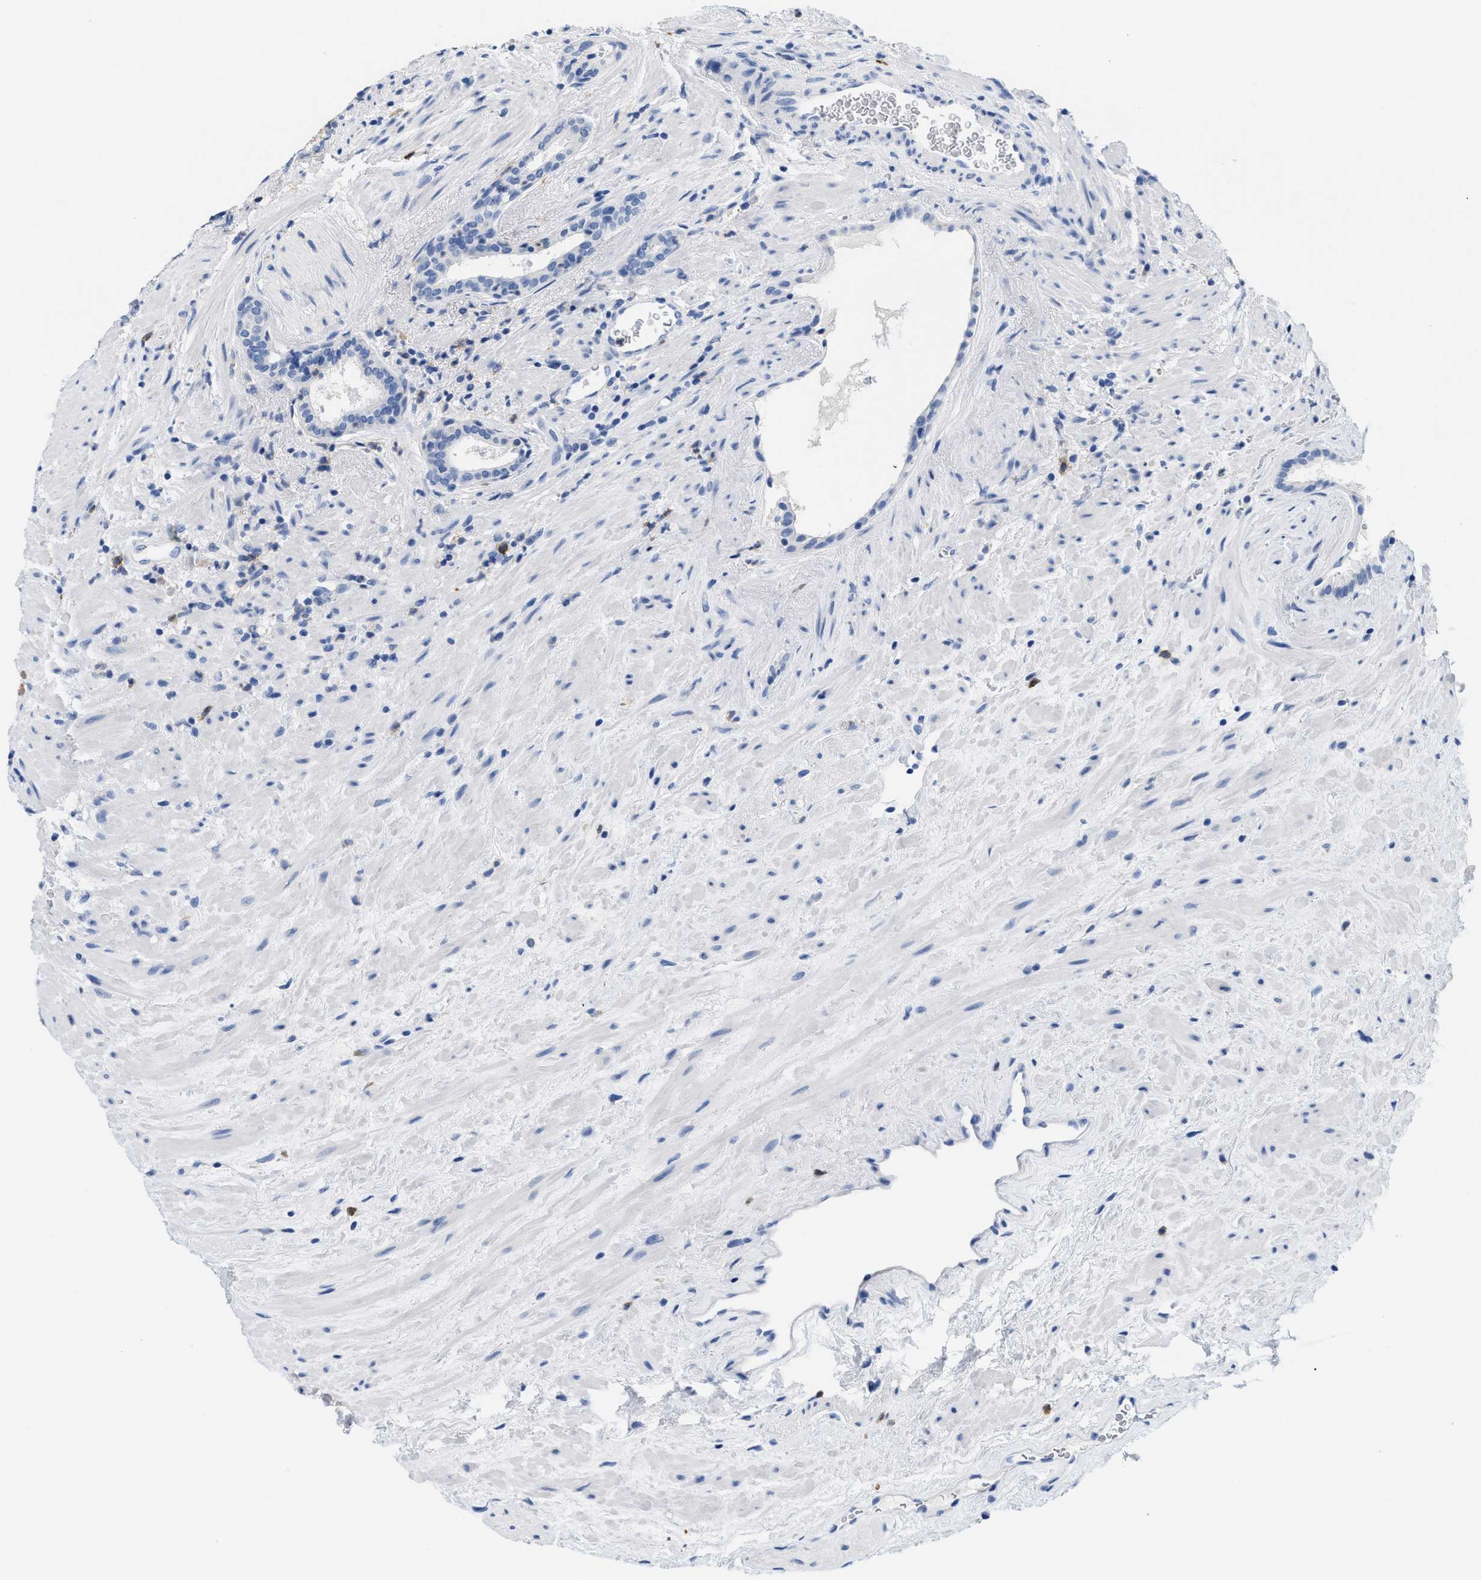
{"staining": {"intensity": "negative", "quantity": "none", "location": "none"}, "tissue": "prostate cancer", "cell_type": "Tumor cells", "image_type": "cancer", "snomed": [{"axis": "morphology", "description": "Adenocarcinoma, High grade"}, {"axis": "topography", "description": "Prostate"}], "caption": "Tumor cells are negative for protein expression in human high-grade adenocarcinoma (prostate).", "gene": "CR1", "patient": {"sex": "male", "age": 71}}